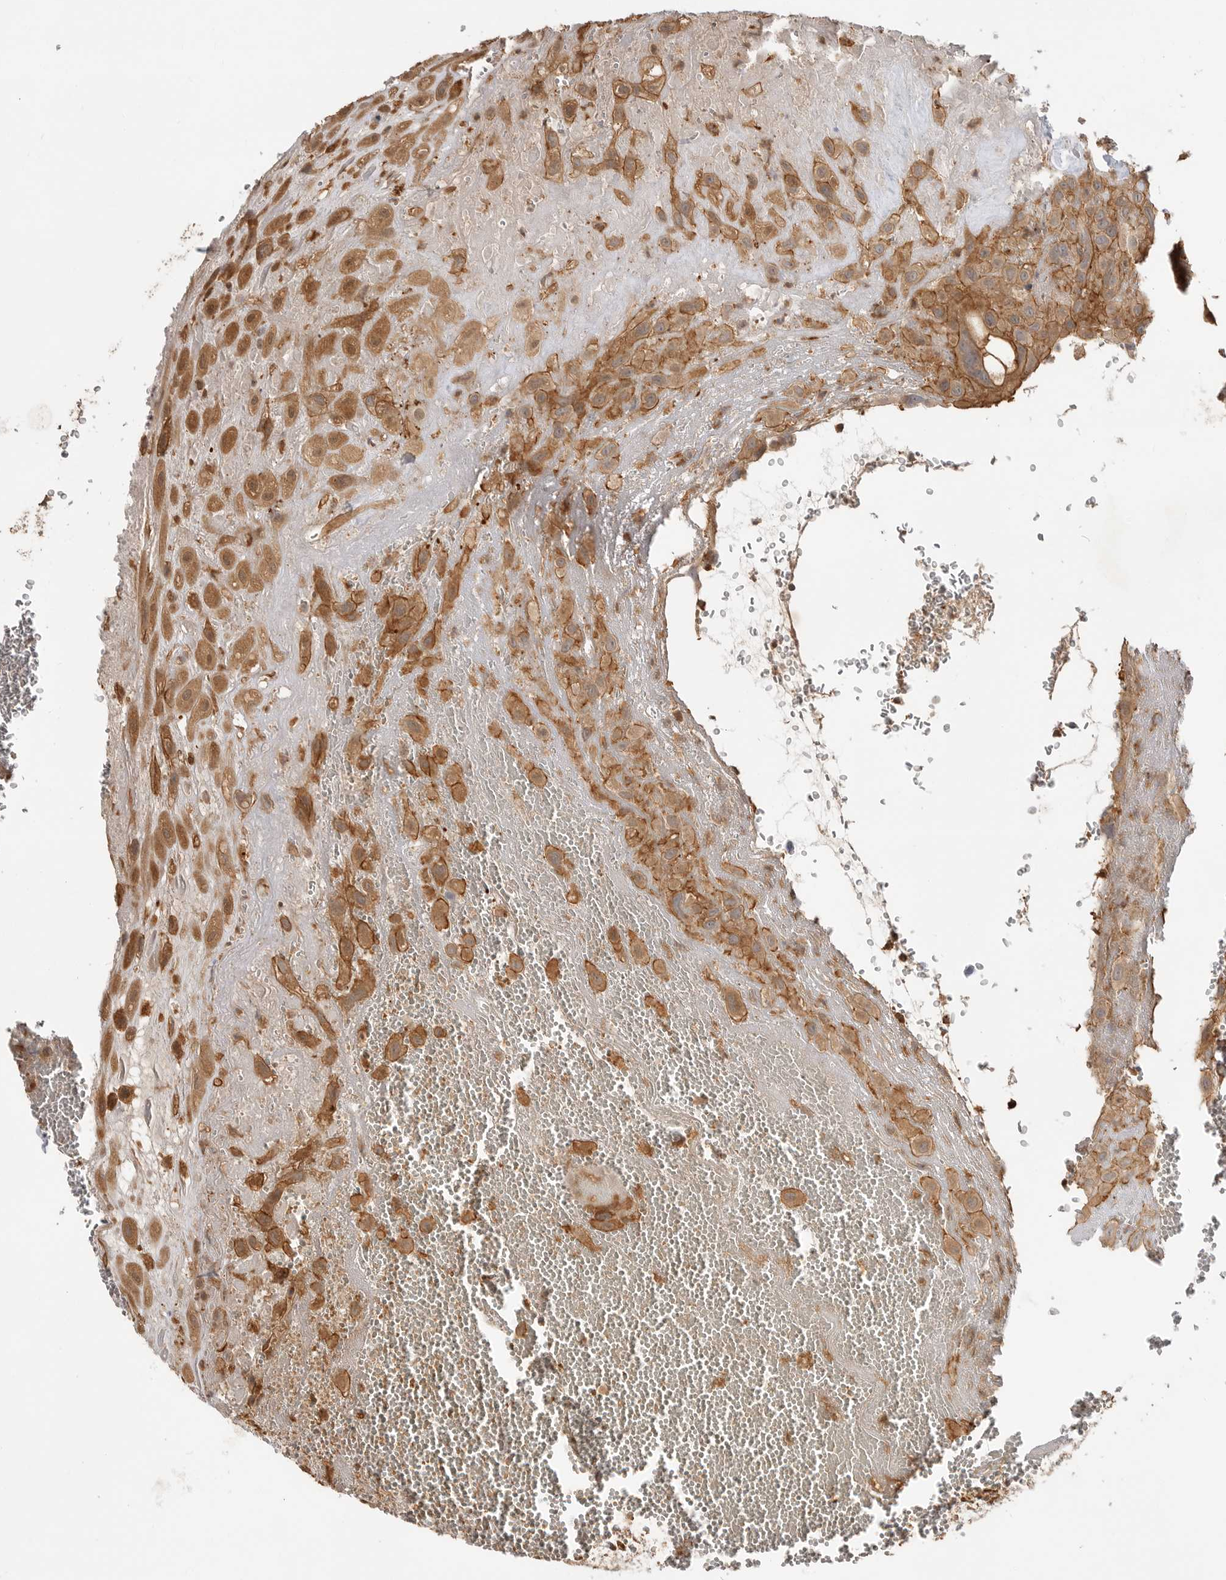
{"staining": {"intensity": "moderate", "quantity": ">75%", "location": "cytoplasmic/membranous"}, "tissue": "placenta", "cell_type": "Decidual cells", "image_type": "normal", "snomed": [{"axis": "morphology", "description": "Normal tissue, NOS"}, {"axis": "topography", "description": "Placenta"}], "caption": "Immunohistochemistry (IHC) micrograph of normal placenta: placenta stained using immunohistochemistry displays medium levels of moderate protein expression localized specifically in the cytoplasmic/membranous of decidual cells, appearing as a cytoplasmic/membranous brown color.", "gene": "CLDN12", "patient": {"sex": "female", "age": 35}}